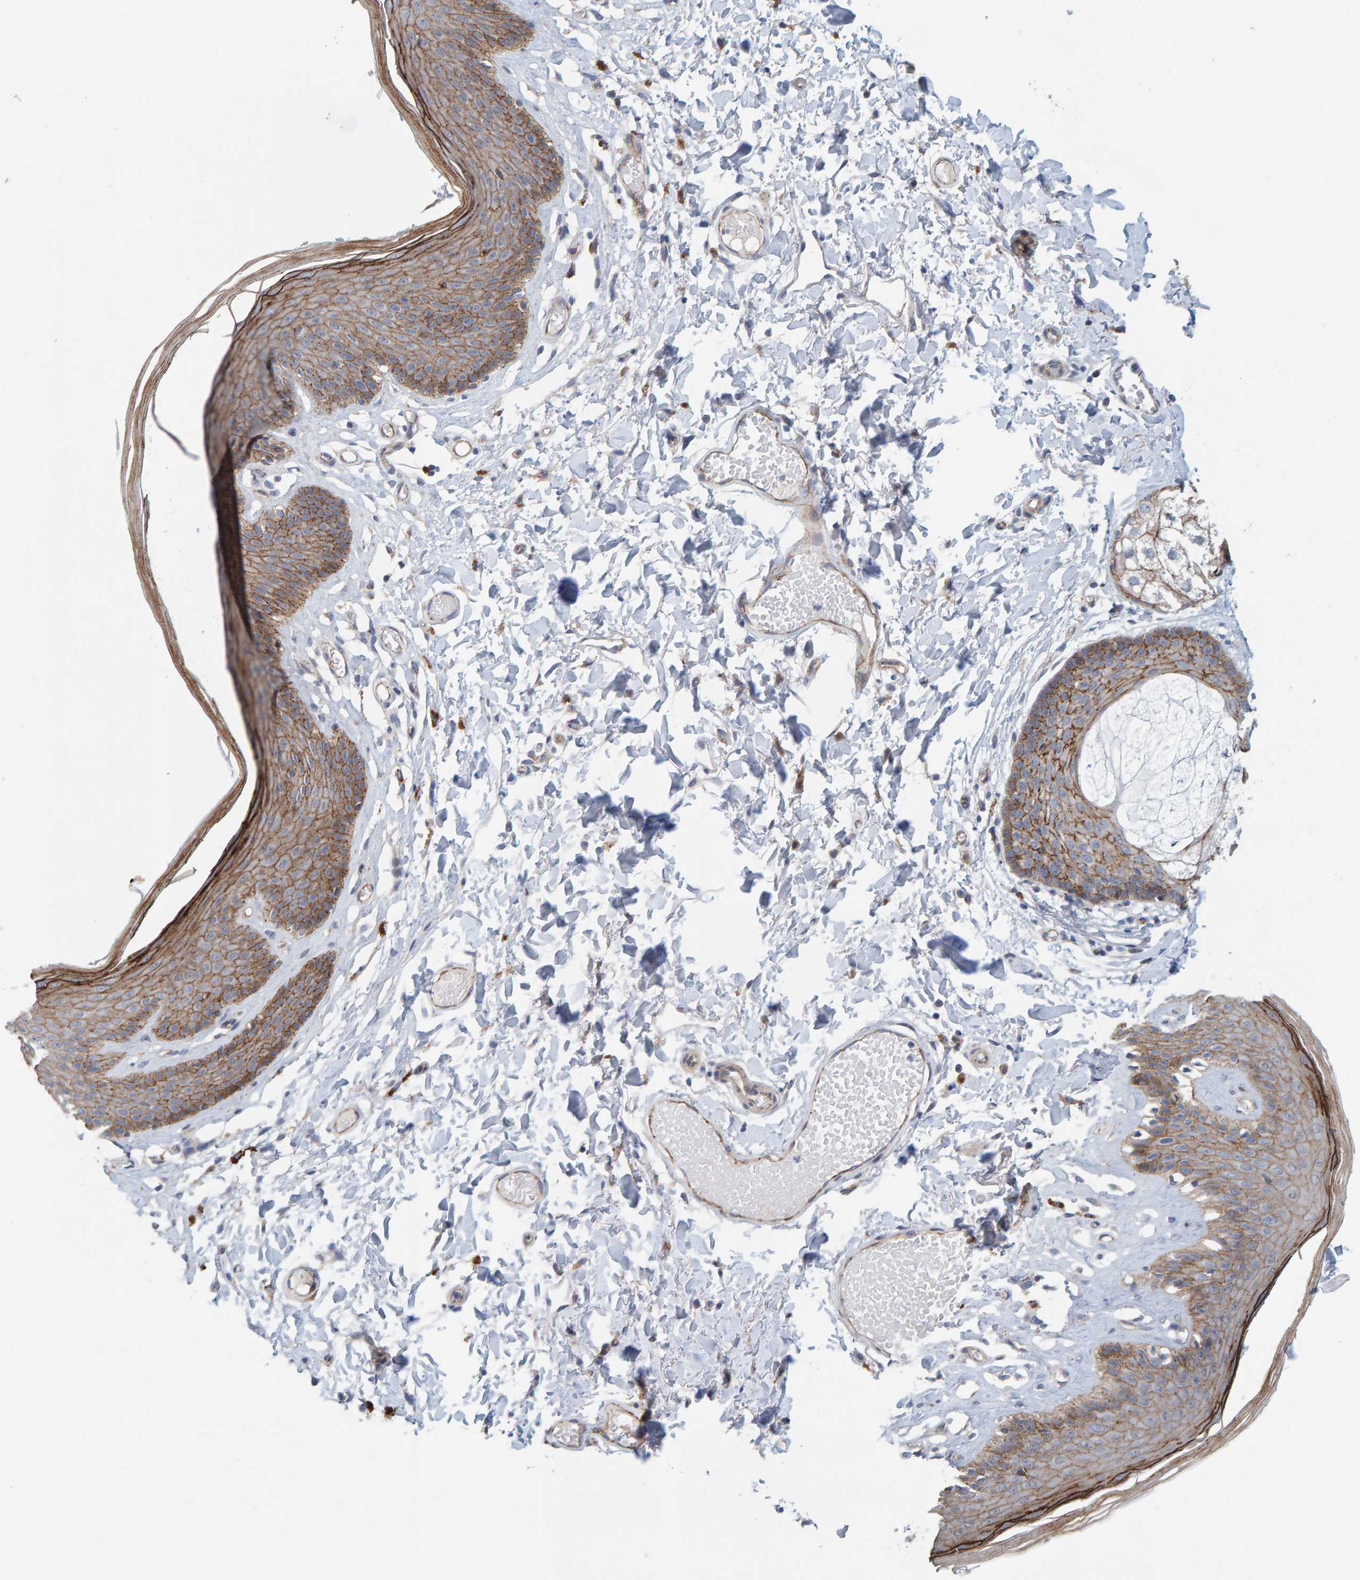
{"staining": {"intensity": "strong", "quantity": "25%-75%", "location": "cytoplasmic/membranous"}, "tissue": "skin", "cell_type": "Epidermal cells", "image_type": "normal", "snomed": [{"axis": "morphology", "description": "Normal tissue, NOS"}, {"axis": "topography", "description": "Vulva"}], "caption": "Normal skin shows strong cytoplasmic/membranous expression in approximately 25%-75% of epidermal cells.", "gene": "KRBA2", "patient": {"sex": "female", "age": 73}}